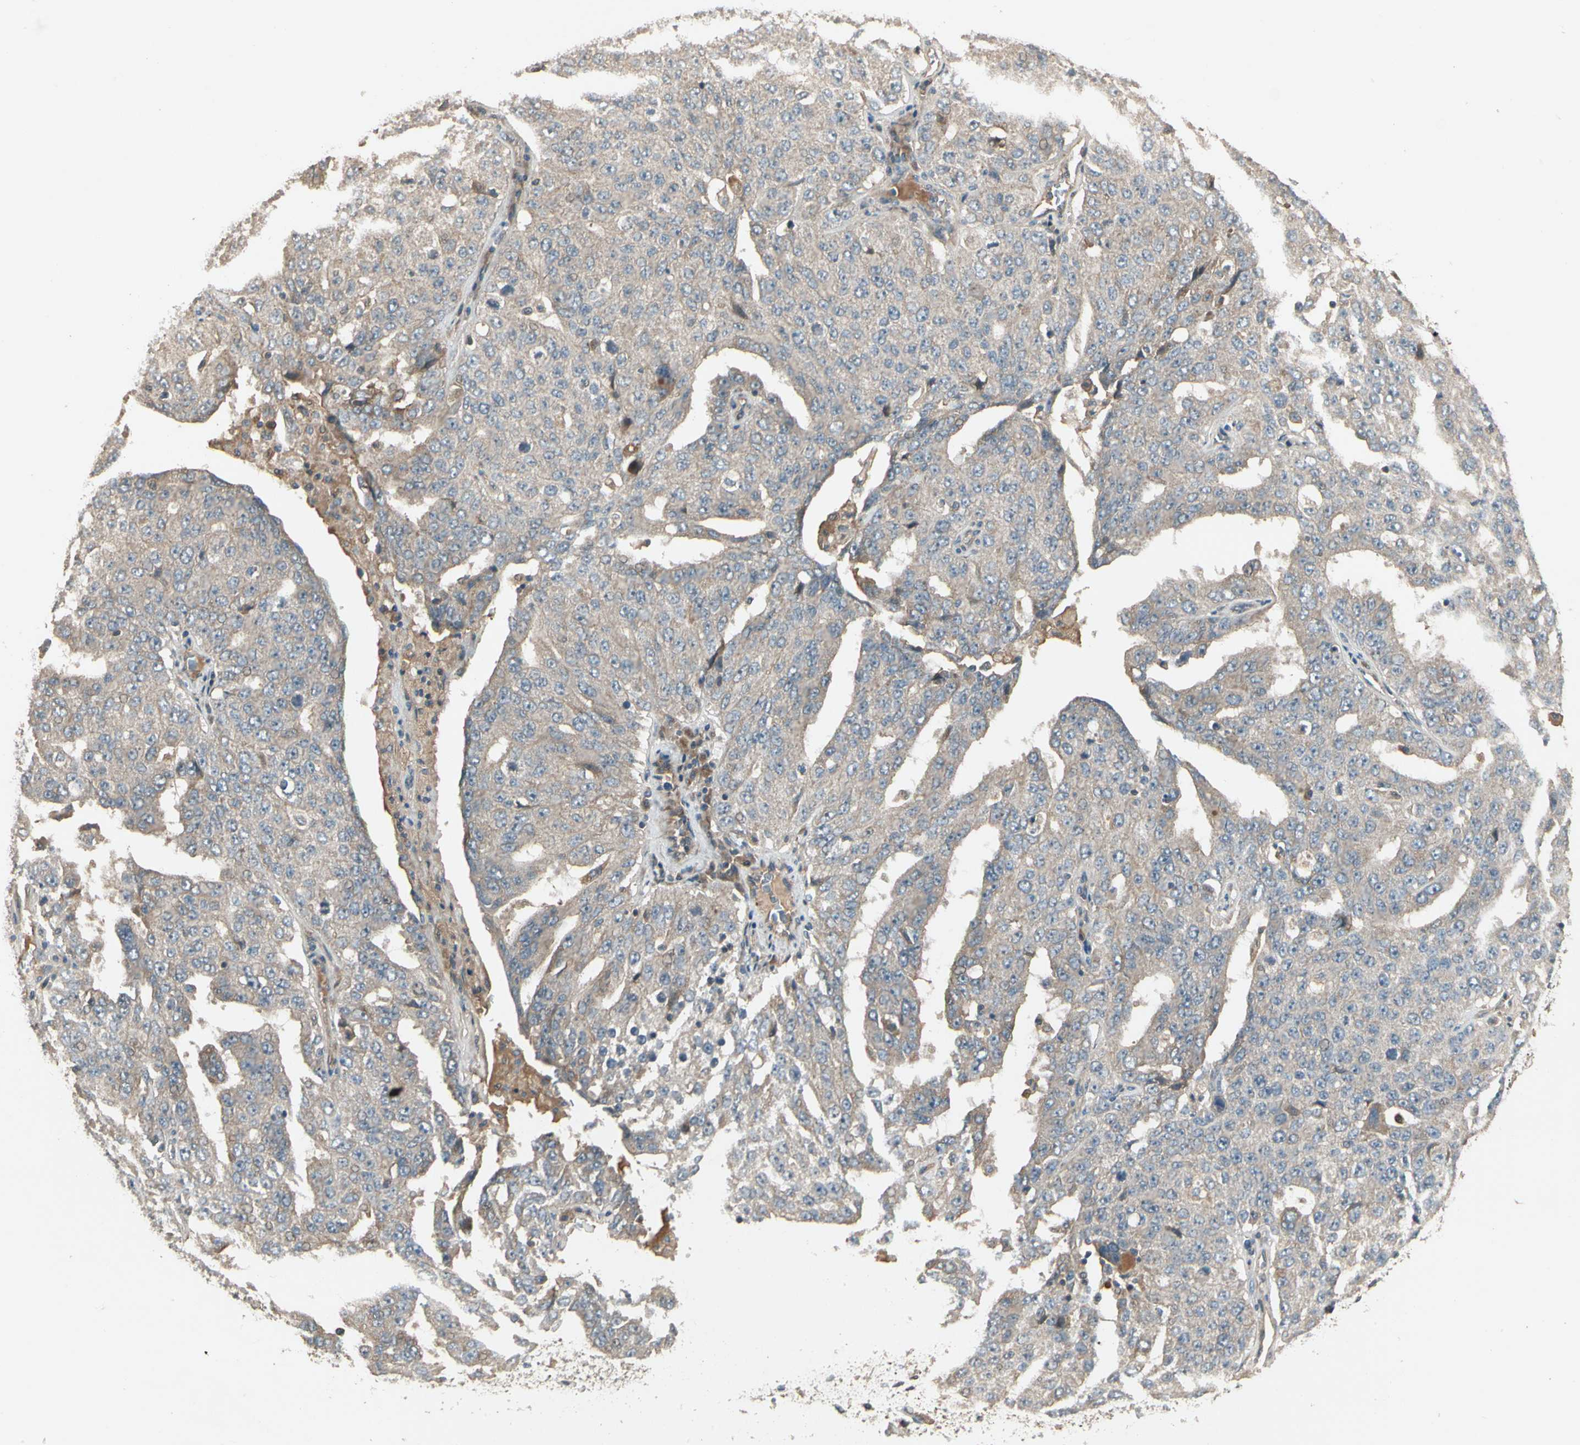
{"staining": {"intensity": "weak", "quantity": "<25%", "location": "cytoplasmic/membranous"}, "tissue": "ovarian cancer", "cell_type": "Tumor cells", "image_type": "cancer", "snomed": [{"axis": "morphology", "description": "Carcinoma, endometroid"}, {"axis": "topography", "description": "Ovary"}], "caption": "A high-resolution image shows immunohistochemistry staining of endometroid carcinoma (ovarian), which shows no significant expression in tumor cells.", "gene": "ACVR1", "patient": {"sex": "female", "age": 62}}